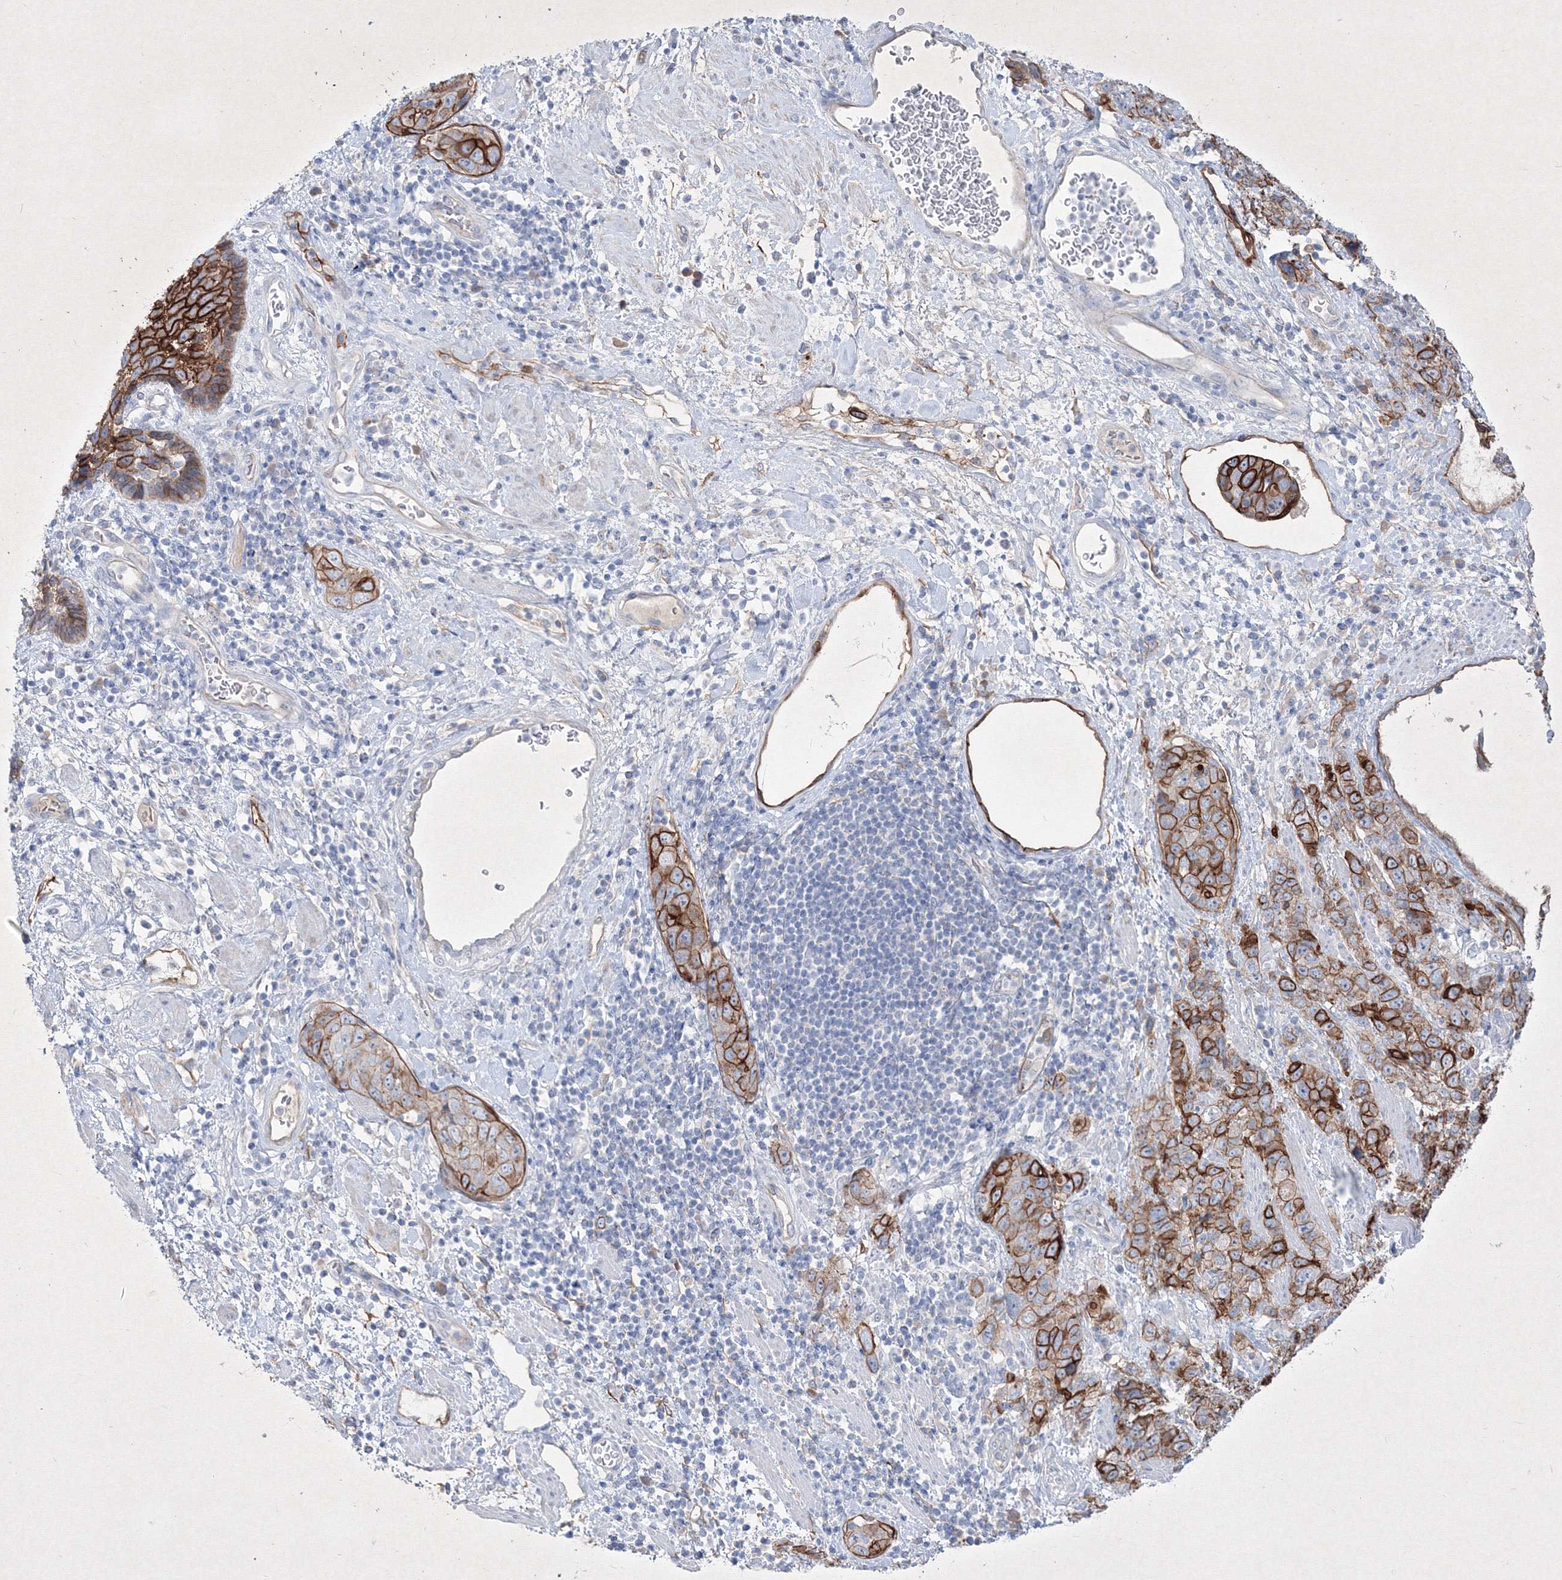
{"staining": {"intensity": "strong", "quantity": ">75%", "location": "cytoplasmic/membranous"}, "tissue": "stomach cancer", "cell_type": "Tumor cells", "image_type": "cancer", "snomed": [{"axis": "morphology", "description": "Adenocarcinoma, NOS"}, {"axis": "topography", "description": "Stomach"}], "caption": "A high amount of strong cytoplasmic/membranous expression is seen in approximately >75% of tumor cells in adenocarcinoma (stomach) tissue.", "gene": "TMEM139", "patient": {"sex": "male", "age": 48}}